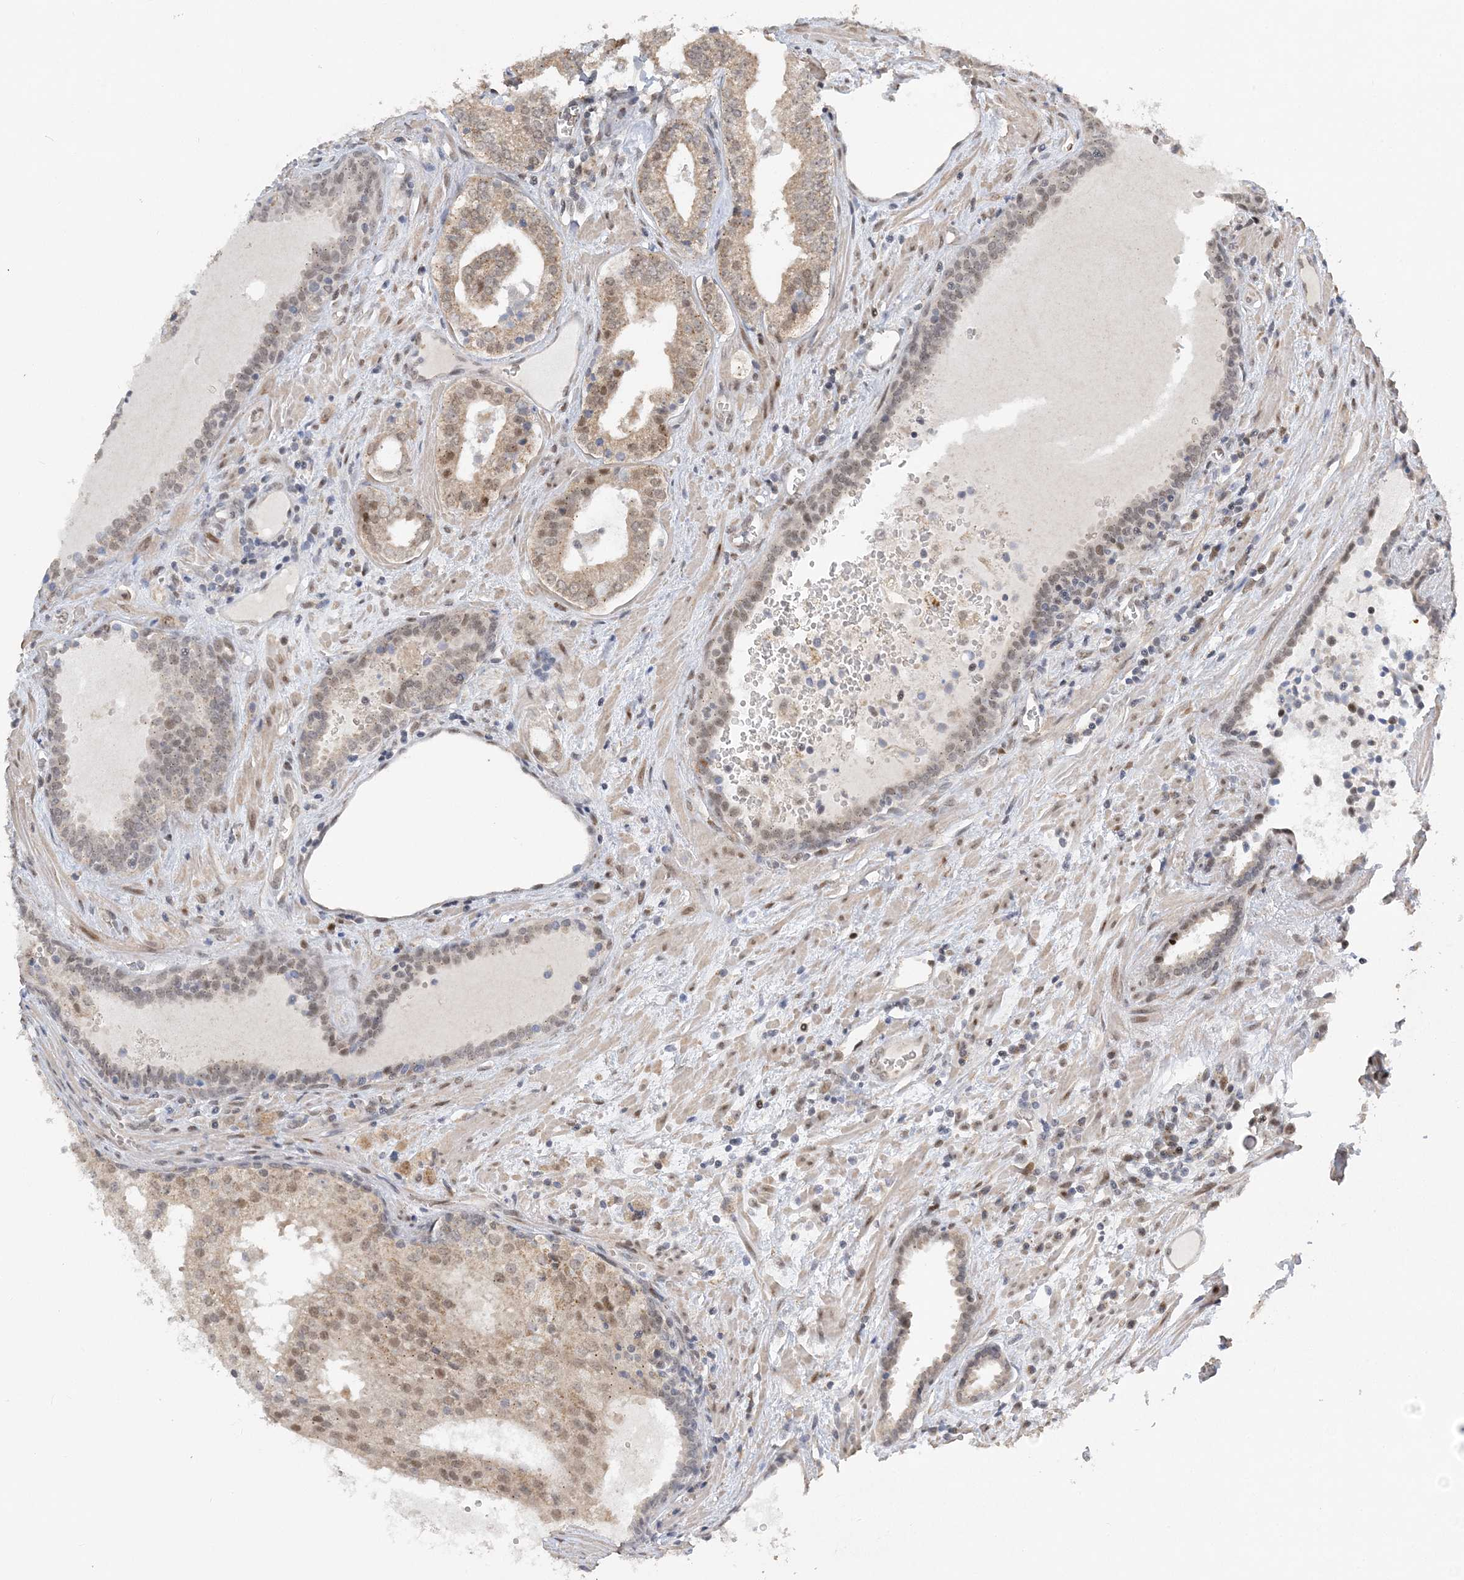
{"staining": {"intensity": "moderate", "quantity": "<25%", "location": "nuclear"}, "tissue": "prostate cancer", "cell_type": "Tumor cells", "image_type": "cancer", "snomed": [{"axis": "morphology", "description": "Adenocarcinoma, High grade"}, {"axis": "topography", "description": "Prostate"}], "caption": "The histopathology image shows a brown stain indicating the presence of a protein in the nuclear of tumor cells in prostate high-grade adenocarcinoma.", "gene": "WAC", "patient": {"sex": "male", "age": 68}}